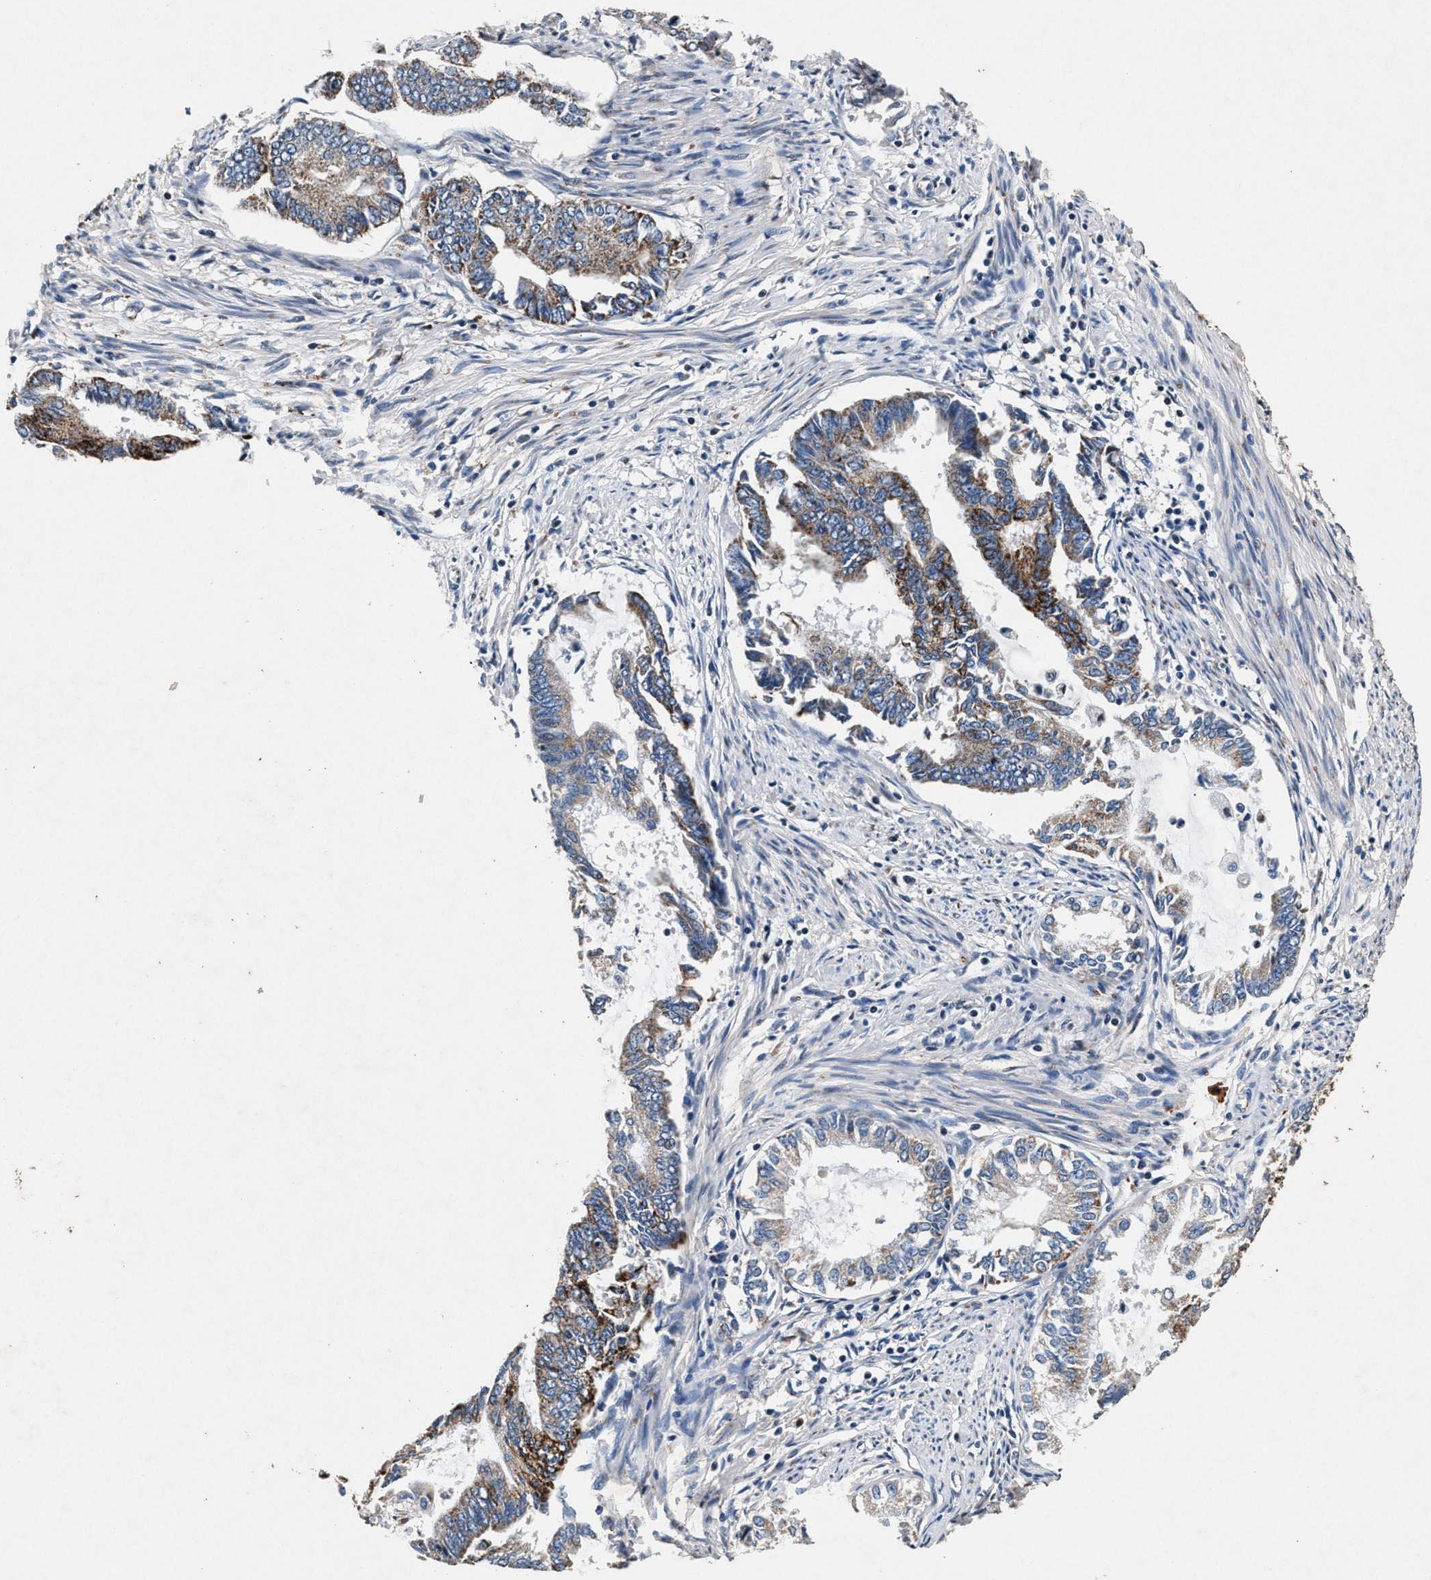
{"staining": {"intensity": "moderate", "quantity": "25%-75%", "location": "cytoplasmic/membranous"}, "tissue": "endometrial cancer", "cell_type": "Tumor cells", "image_type": "cancer", "snomed": [{"axis": "morphology", "description": "Adenocarcinoma, NOS"}, {"axis": "topography", "description": "Endometrium"}], "caption": "Endometrial adenocarcinoma stained for a protein reveals moderate cytoplasmic/membranous positivity in tumor cells. (IHC, brightfield microscopy, high magnification).", "gene": "PKD2L1", "patient": {"sex": "female", "age": 86}}